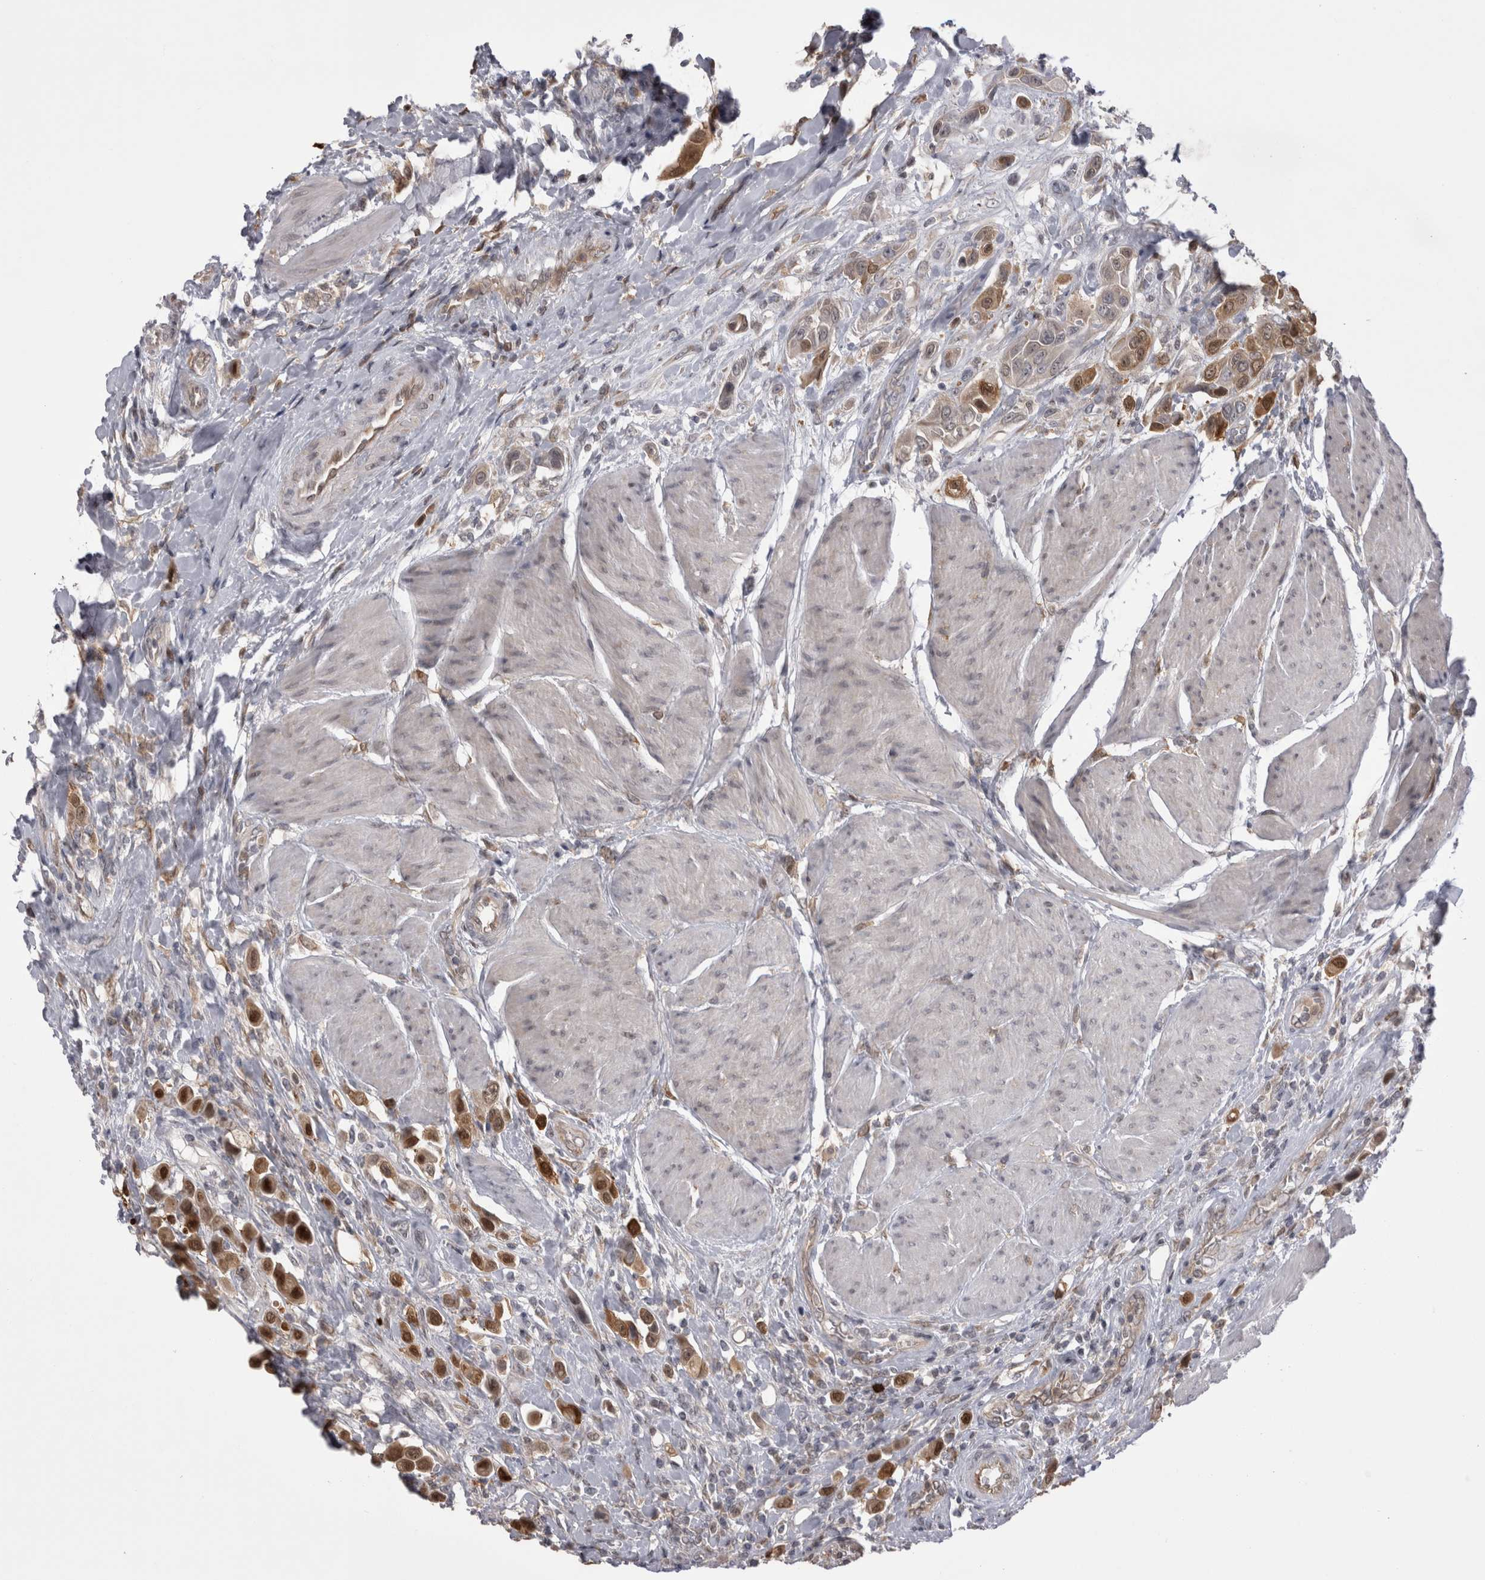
{"staining": {"intensity": "moderate", "quantity": ">75%", "location": "cytoplasmic/membranous,nuclear"}, "tissue": "urothelial cancer", "cell_type": "Tumor cells", "image_type": "cancer", "snomed": [{"axis": "morphology", "description": "Urothelial carcinoma, High grade"}, {"axis": "topography", "description": "Urinary bladder"}], "caption": "Brown immunohistochemical staining in high-grade urothelial carcinoma reveals moderate cytoplasmic/membranous and nuclear staining in approximately >75% of tumor cells.", "gene": "CHIC2", "patient": {"sex": "male", "age": 50}}